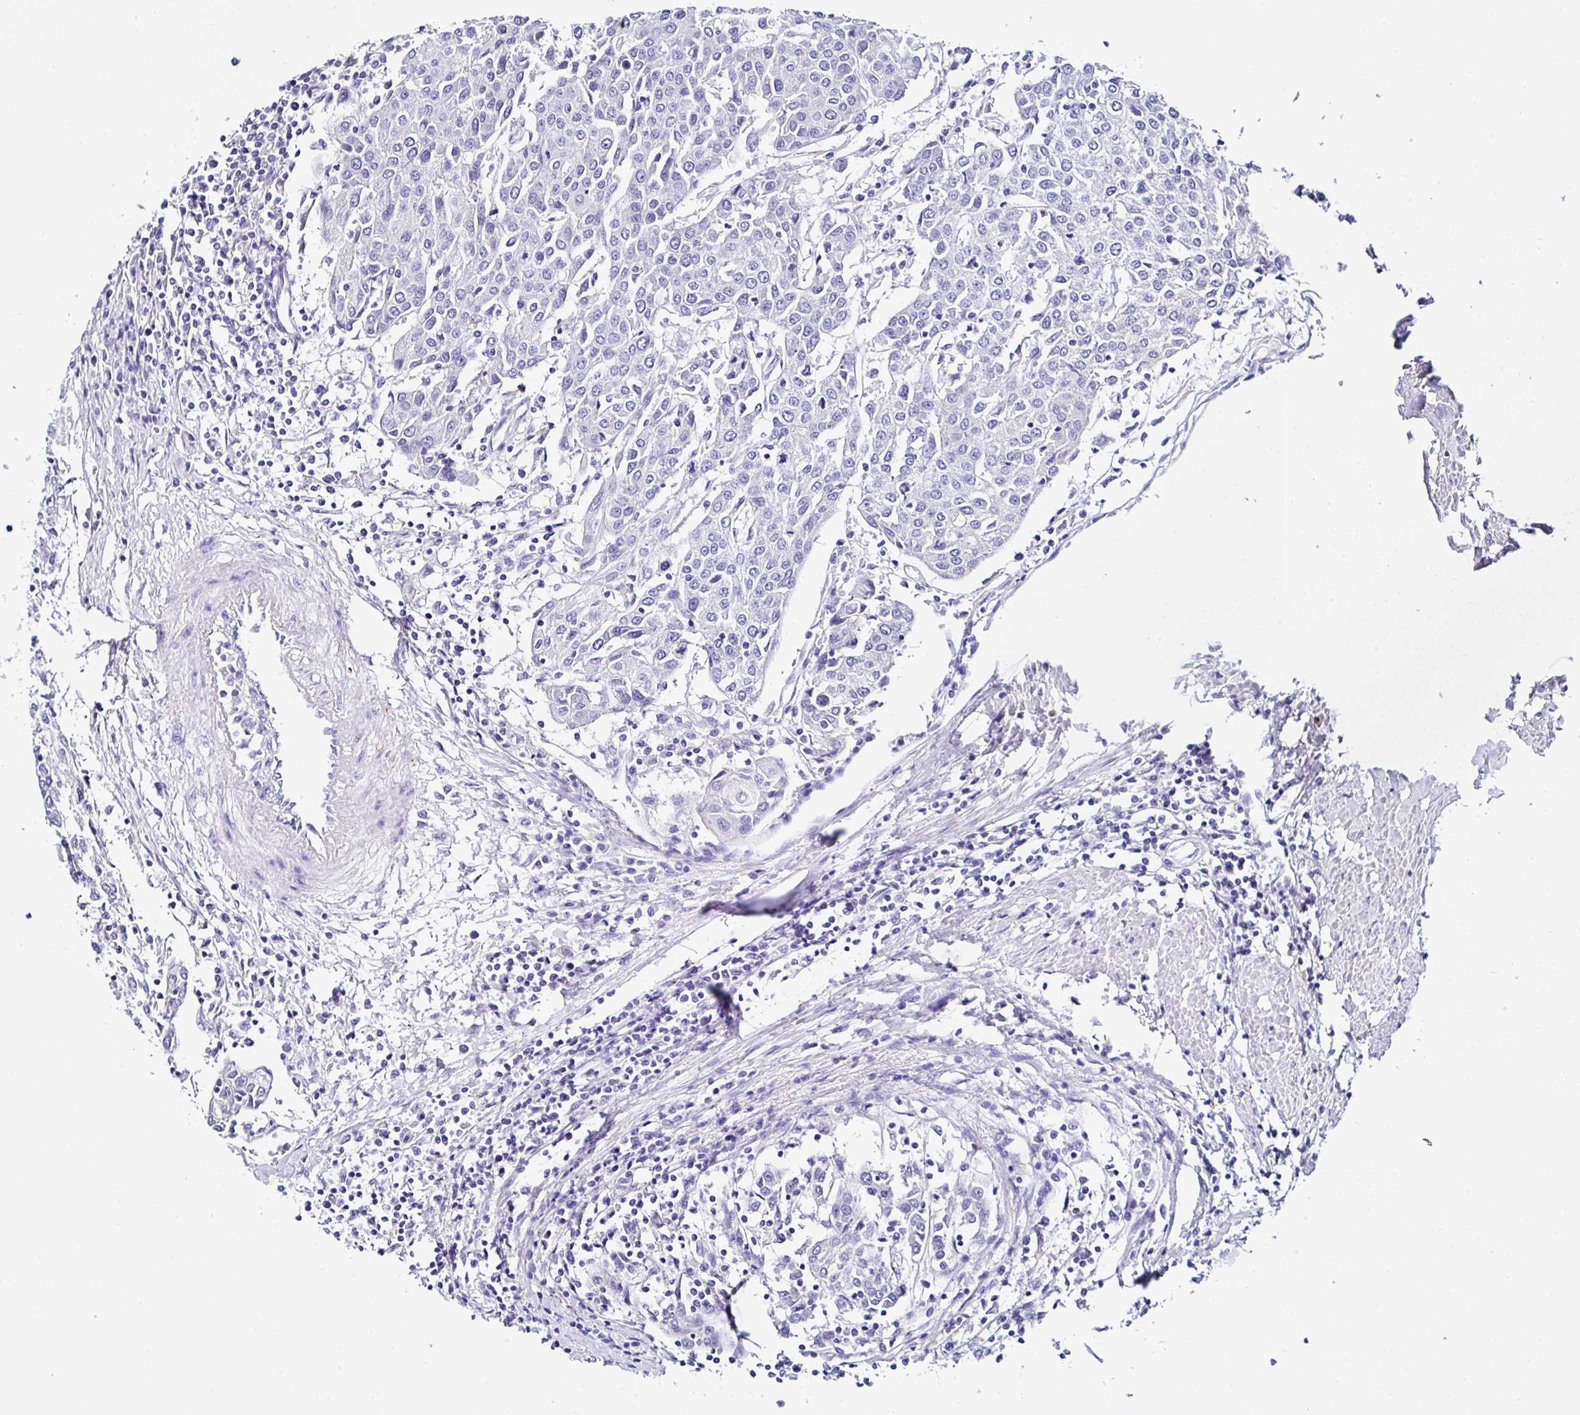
{"staining": {"intensity": "negative", "quantity": "none", "location": "none"}, "tissue": "urothelial cancer", "cell_type": "Tumor cells", "image_type": "cancer", "snomed": [{"axis": "morphology", "description": "Urothelial carcinoma, High grade"}, {"axis": "topography", "description": "Urinary bladder"}], "caption": "Urothelial cancer stained for a protein using immunohistochemistry exhibits no staining tumor cells.", "gene": "TMPRSS11E", "patient": {"sex": "female", "age": 85}}